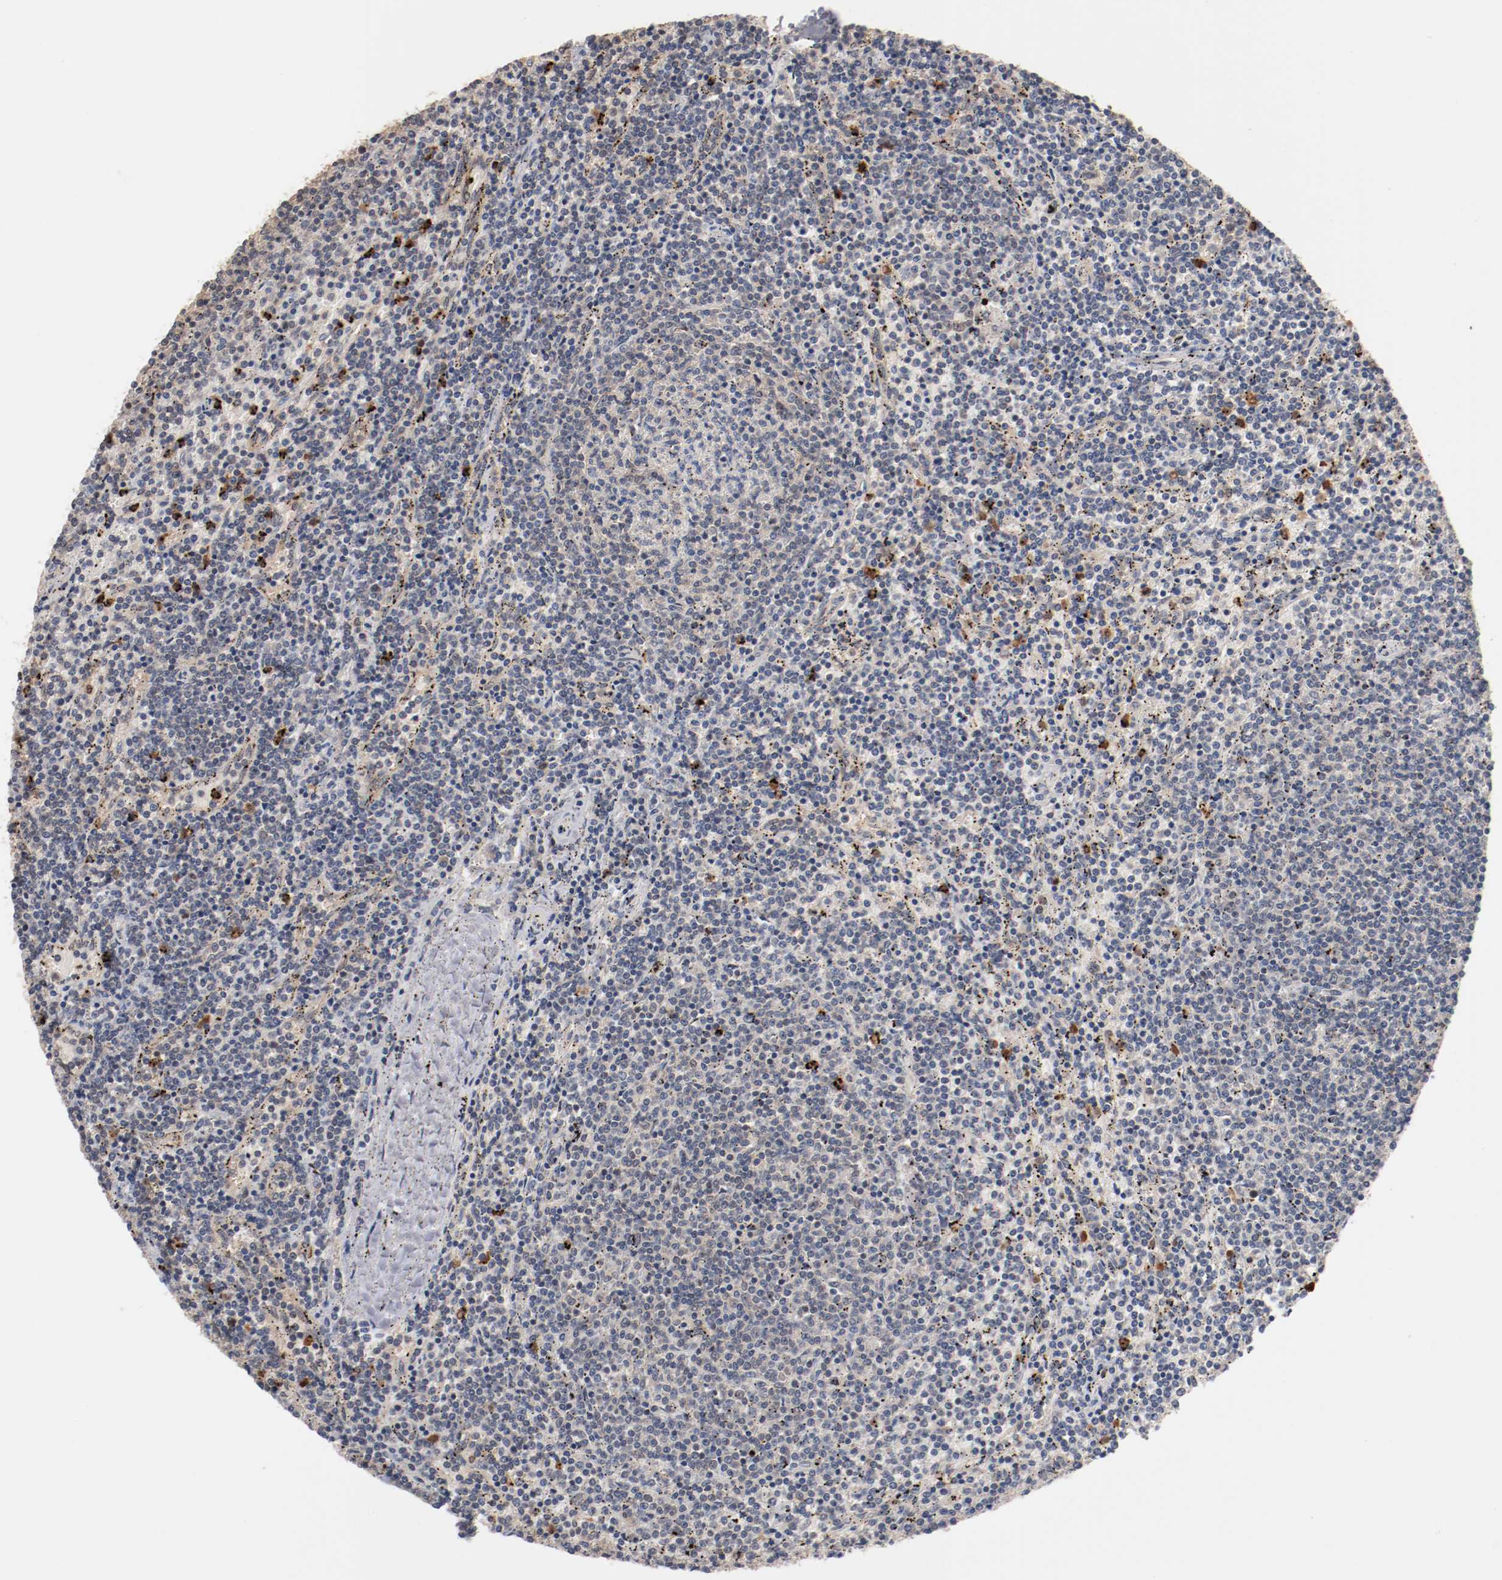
{"staining": {"intensity": "negative", "quantity": "none", "location": "none"}, "tissue": "lymphoma", "cell_type": "Tumor cells", "image_type": "cancer", "snomed": [{"axis": "morphology", "description": "Malignant lymphoma, non-Hodgkin's type, Low grade"}, {"axis": "topography", "description": "Spleen"}], "caption": "Immunohistochemical staining of low-grade malignant lymphoma, non-Hodgkin's type shows no significant expression in tumor cells. (Immunohistochemistry, brightfield microscopy, high magnification).", "gene": "RNASE11", "patient": {"sex": "female", "age": 50}}